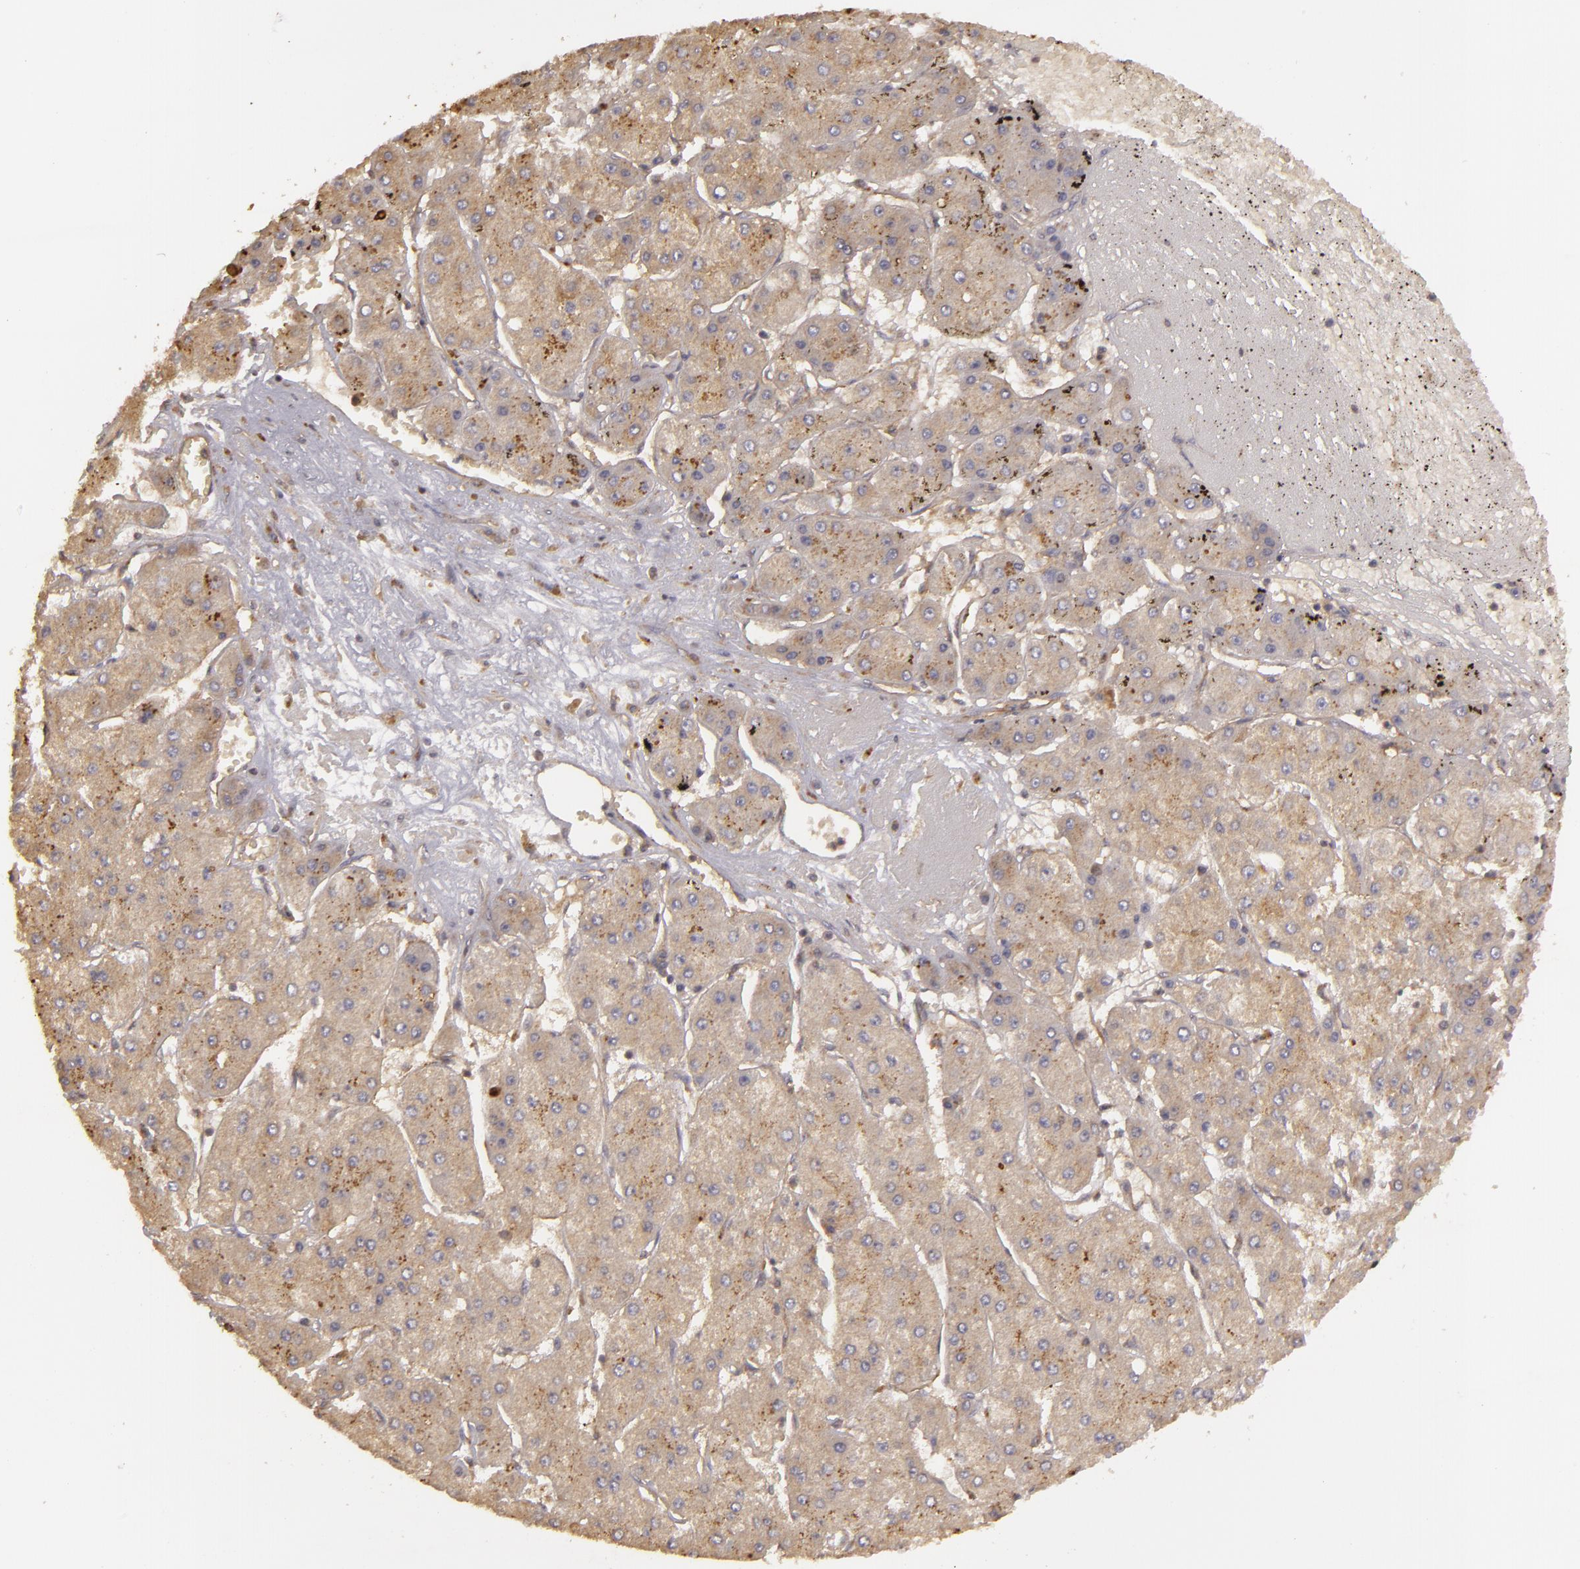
{"staining": {"intensity": "weak", "quantity": ">75%", "location": "cytoplasmic/membranous"}, "tissue": "liver cancer", "cell_type": "Tumor cells", "image_type": "cancer", "snomed": [{"axis": "morphology", "description": "Carcinoma, Hepatocellular, NOS"}, {"axis": "topography", "description": "Liver"}], "caption": "IHC of liver cancer (hepatocellular carcinoma) exhibits low levels of weak cytoplasmic/membranous staining in approximately >75% of tumor cells.", "gene": "HRAS", "patient": {"sex": "female", "age": 52}}